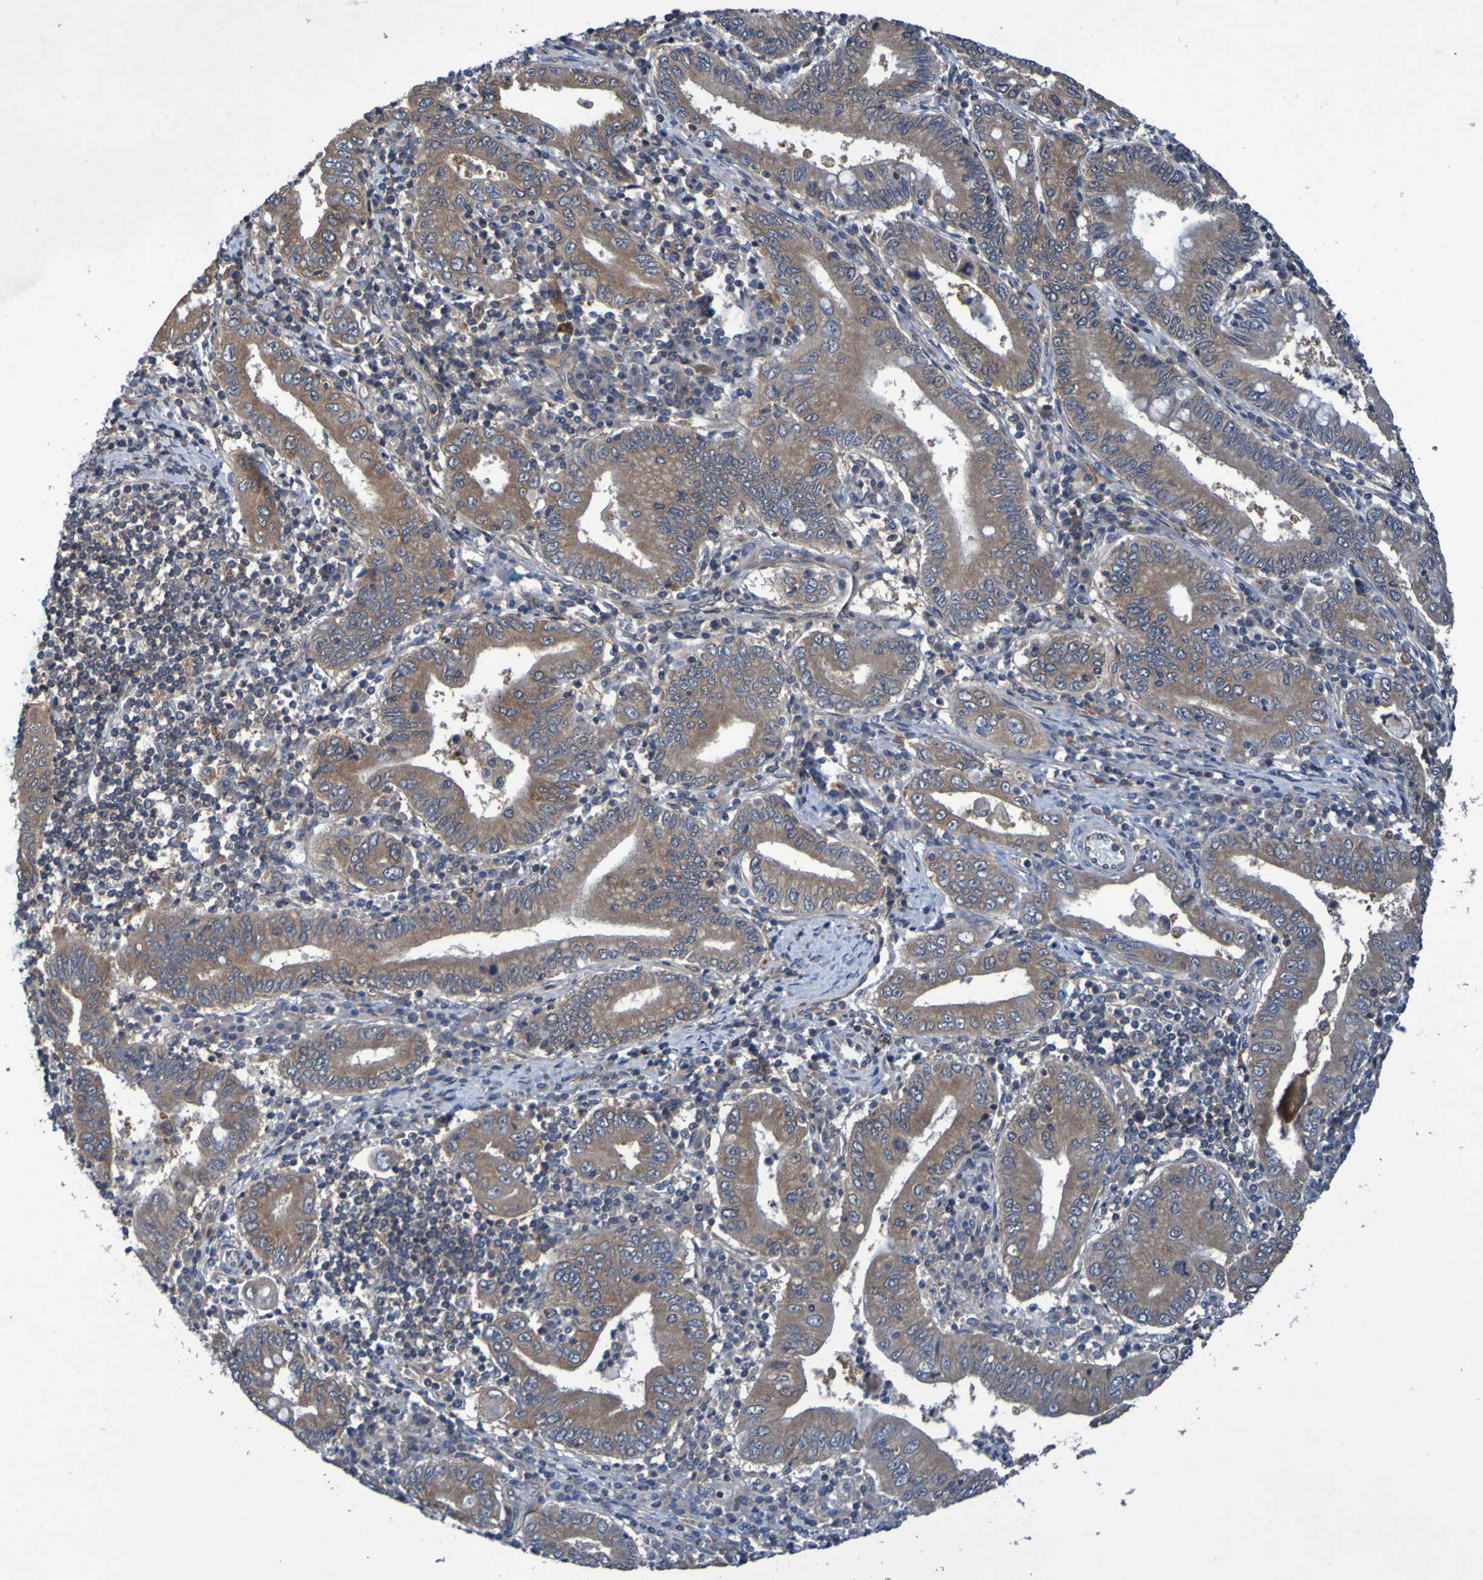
{"staining": {"intensity": "moderate", "quantity": ">75%", "location": "cytoplasmic/membranous"}, "tissue": "stomach cancer", "cell_type": "Tumor cells", "image_type": "cancer", "snomed": [{"axis": "morphology", "description": "Normal tissue, NOS"}, {"axis": "morphology", "description": "Adenocarcinoma, NOS"}, {"axis": "topography", "description": "Esophagus"}, {"axis": "topography", "description": "Stomach, upper"}, {"axis": "topography", "description": "Peripheral nerve tissue"}], "caption": "Immunohistochemical staining of human adenocarcinoma (stomach) exhibits medium levels of moderate cytoplasmic/membranous protein positivity in approximately >75% of tumor cells.", "gene": "SDK1", "patient": {"sex": "male", "age": 62}}